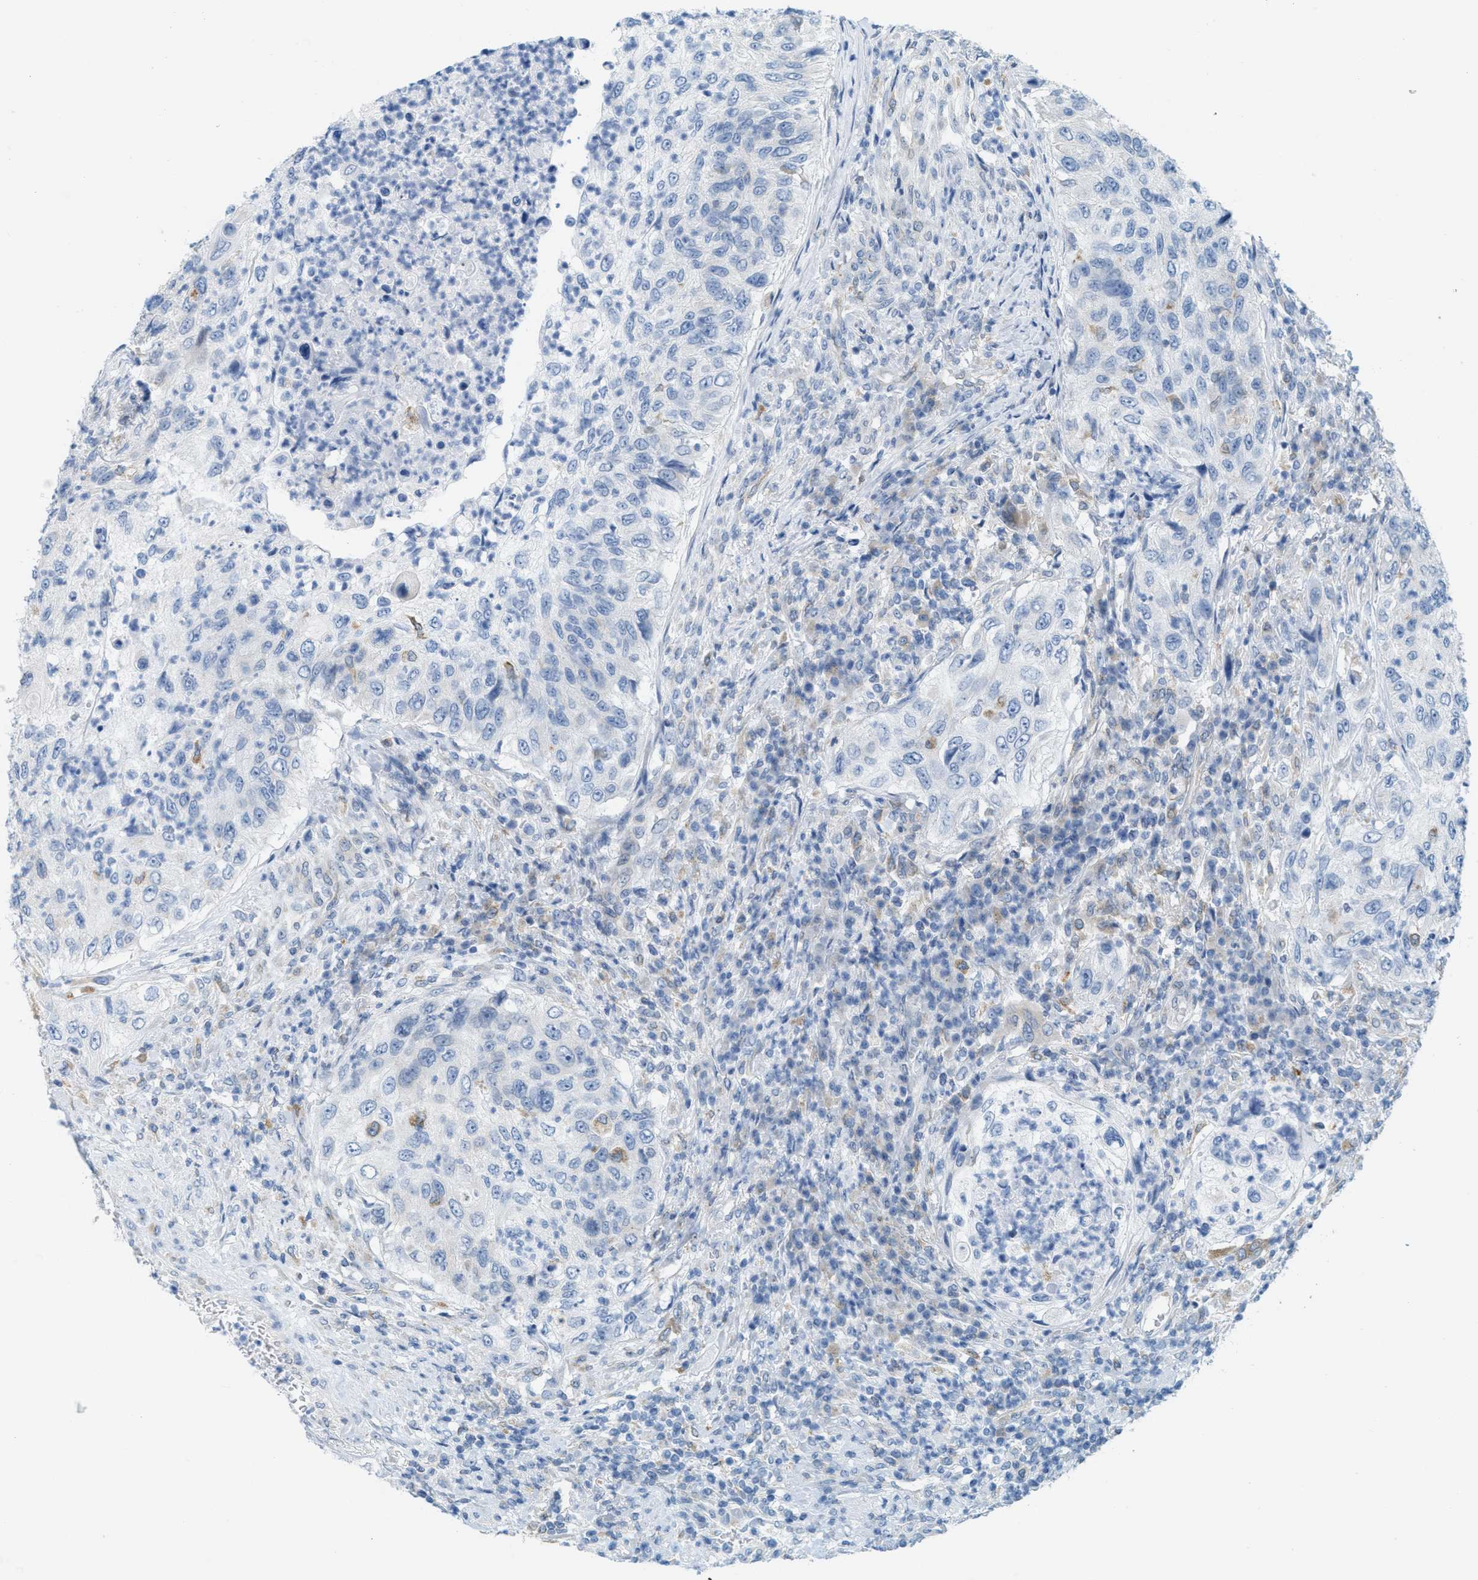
{"staining": {"intensity": "negative", "quantity": "none", "location": "none"}, "tissue": "urothelial cancer", "cell_type": "Tumor cells", "image_type": "cancer", "snomed": [{"axis": "morphology", "description": "Urothelial carcinoma, High grade"}, {"axis": "topography", "description": "Urinary bladder"}], "caption": "Immunohistochemistry photomicrograph of urothelial cancer stained for a protein (brown), which demonstrates no expression in tumor cells. (Stains: DAB (3,3'-diaminobenzidine) immunohistochemistry with hematoxylin counter stain, Microscopy: brightfield microscopy at high magnification).", "gene": "TEX264", "patient": {"sex": "female", "age": 60}}